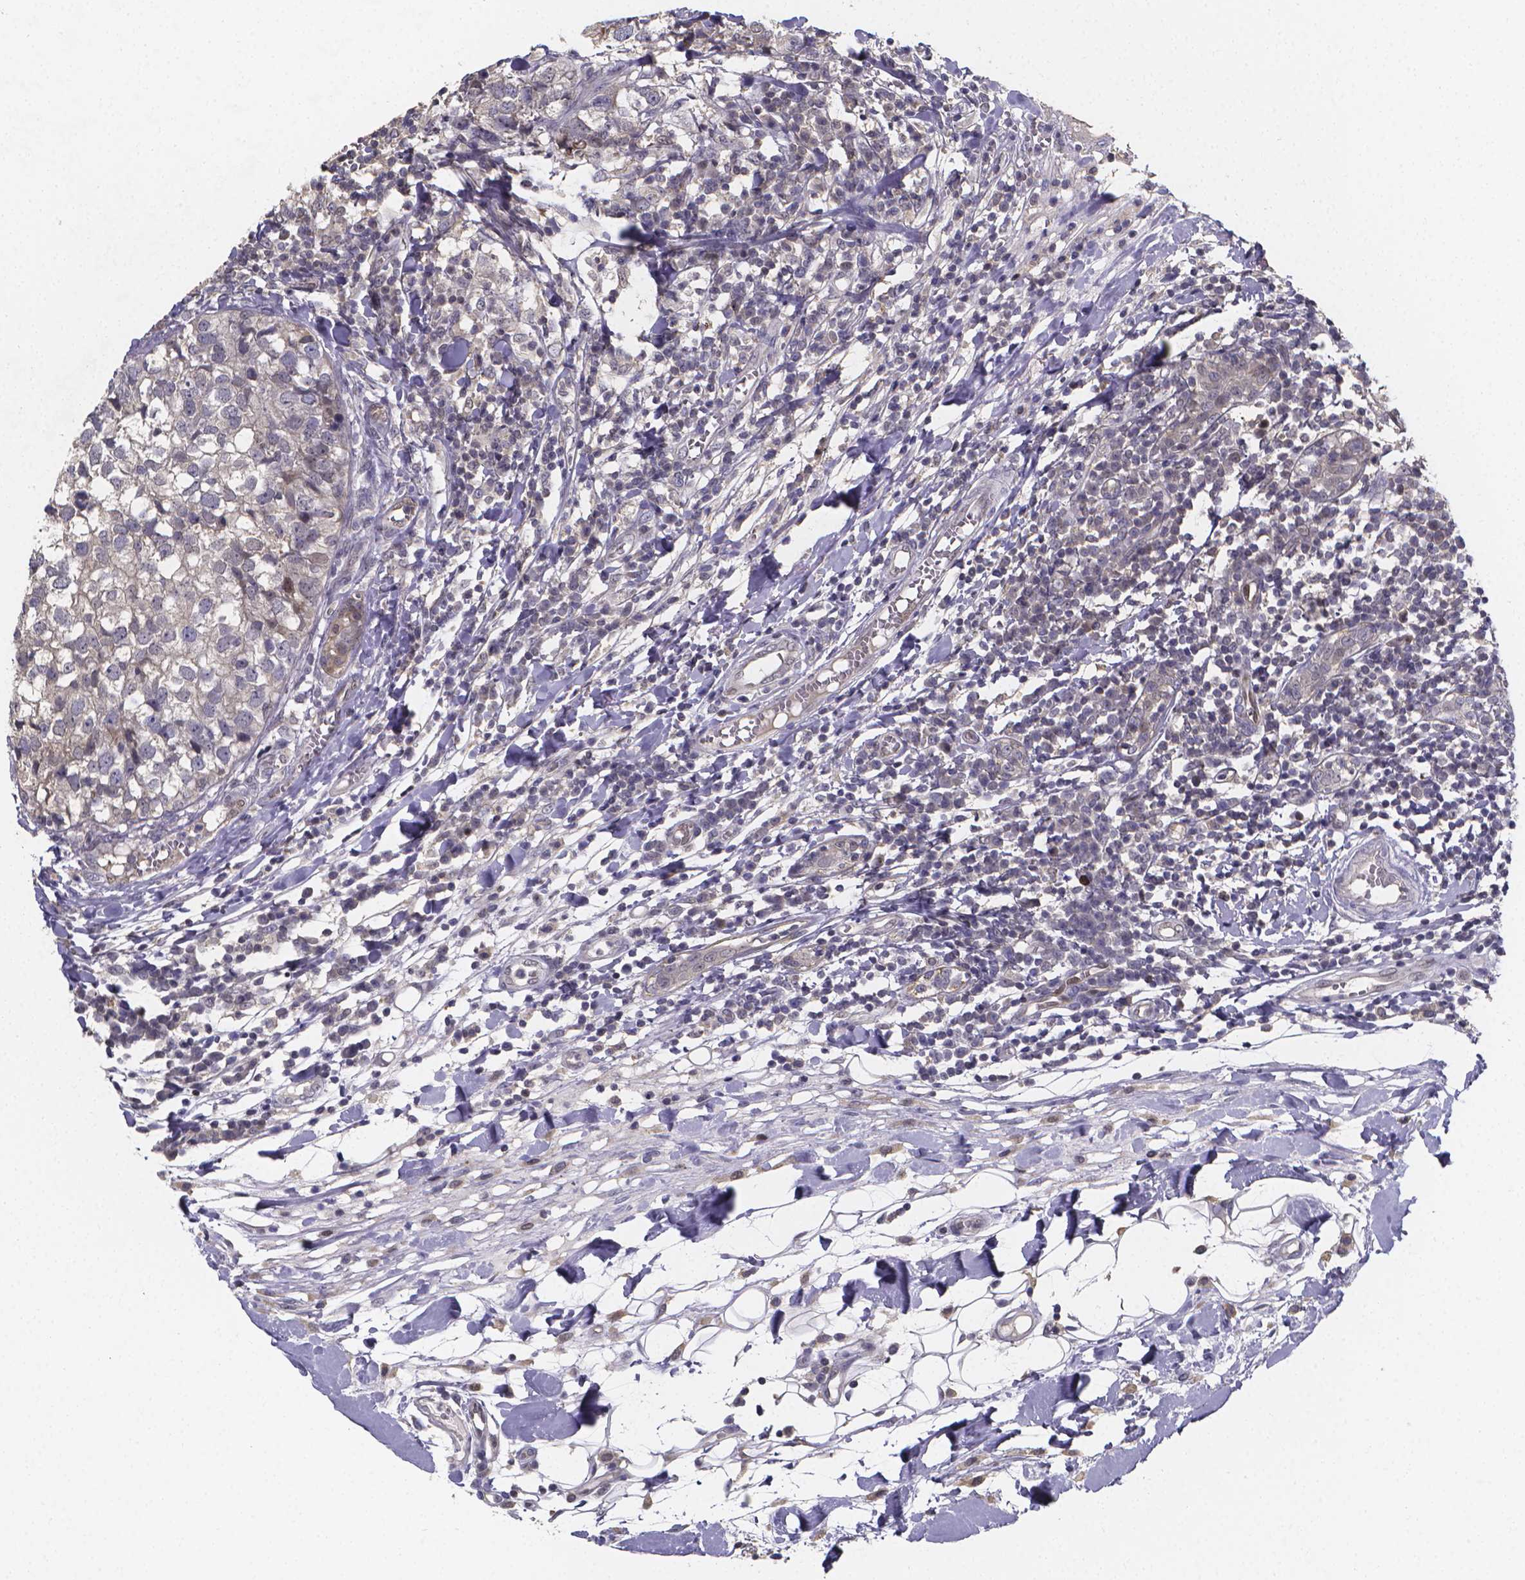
{"staining": {"intensity": "negative", "quantity": "none", "location": "none"}, "tissue": "breast cancer", "cell_type": "Tumor cells", "image_type": "cancer", "snomed": [{"axis": "morphology", "description": "Duct carcinoma"}, {"axis": "topography", "description": "Breast"}], "caption": "There is no significant staining in tumor cells of breast infiltrating ductal carcinoma.", "gene": "PAH", "patient": {"sex": "female", "age": 30}}